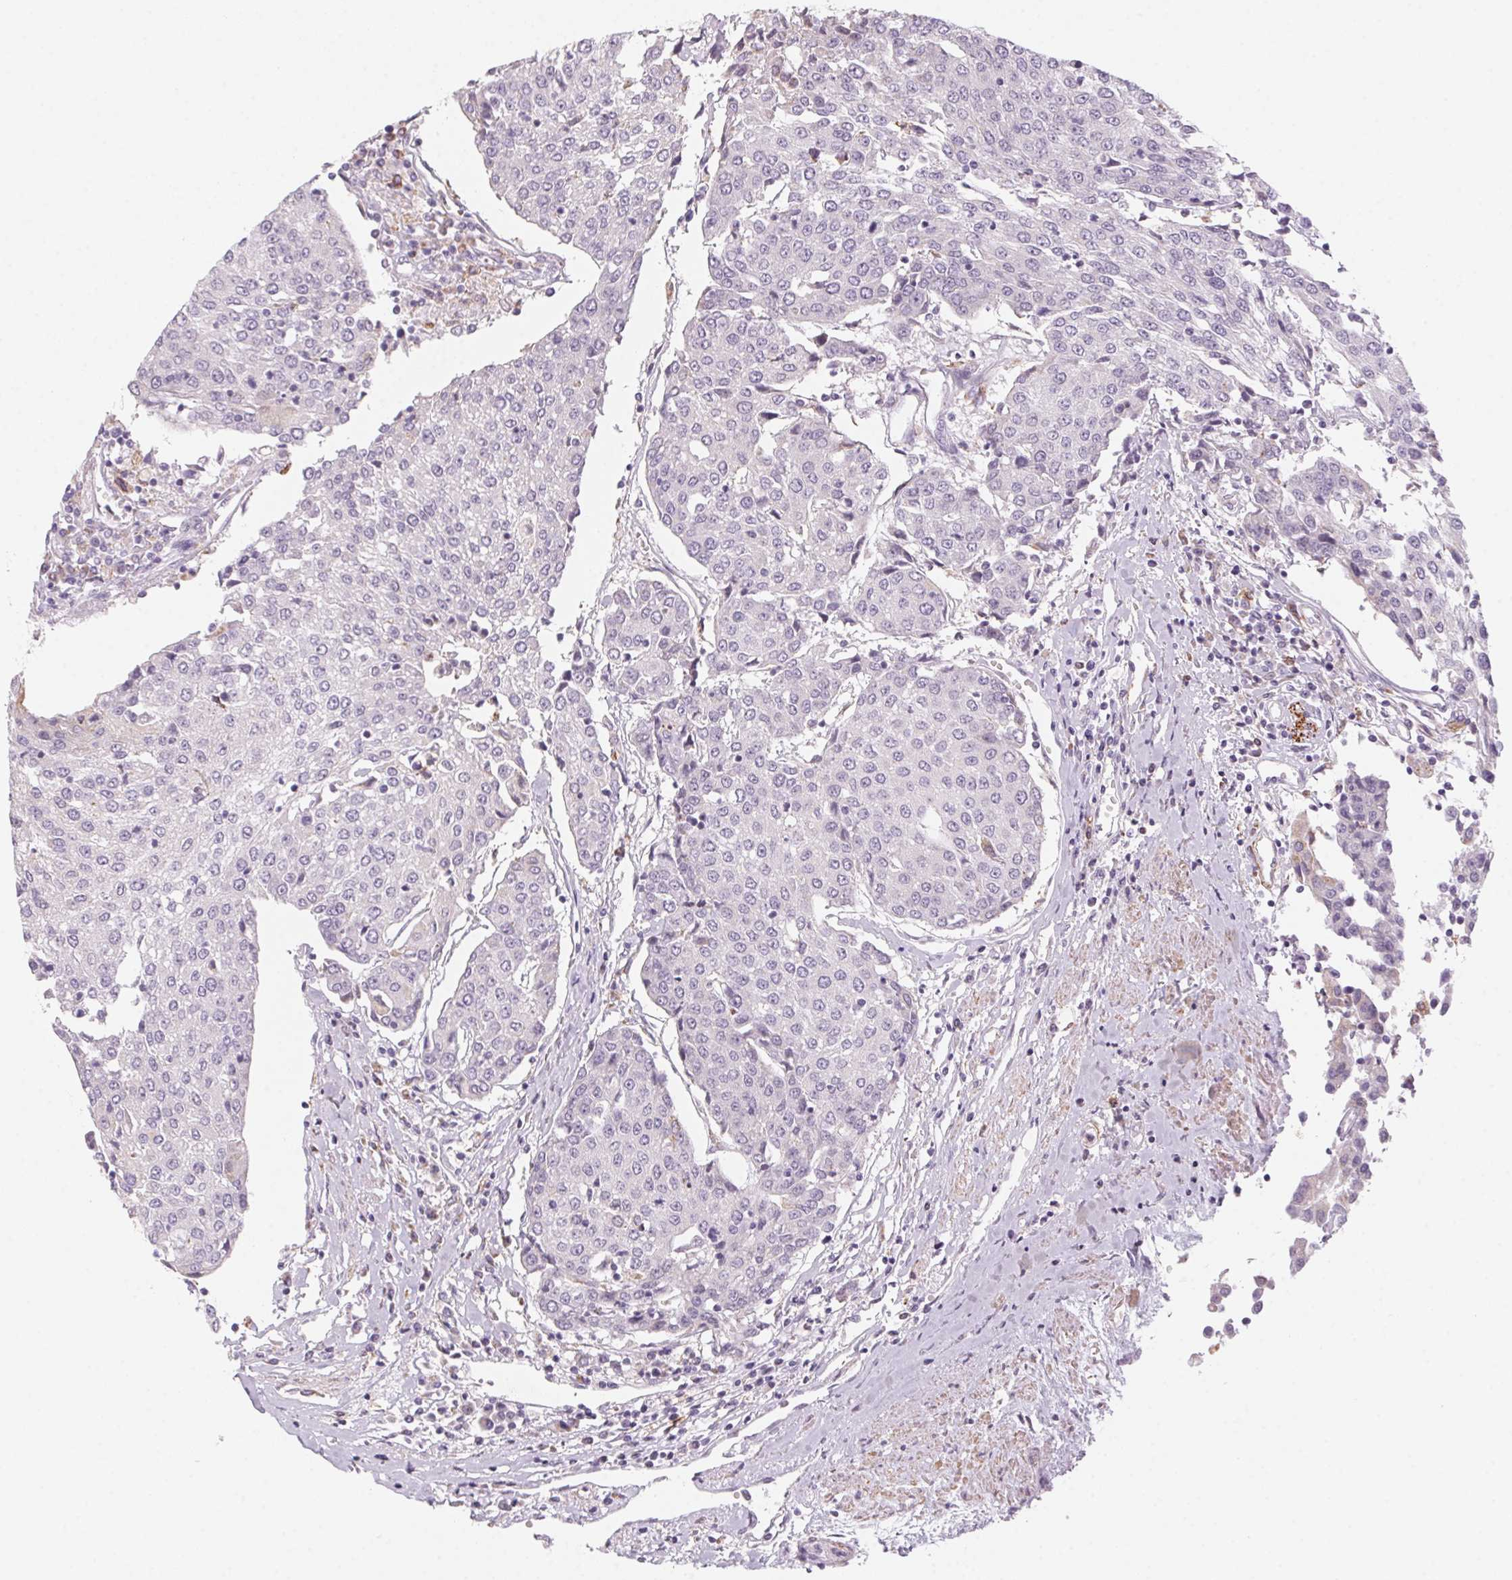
{"staining": {"intensity": "negative", "quantity": "none", "location": "none"}, "tissue": "urothelial cancer", "cell_type": "Tumor cells", "image_type": "cancer", "snomed": [{"axis": "morphology", "description": "Urothelial carcinoma, High grade"}, {"axis": "topography", "description": "Urinary bladder"}], "caption": "Urothelial cancer was stained to show a protein in brown. There is no significant expression in tumor cells.", "gene": "PRPH", "patient": {"sex": "female", "age": 85}}